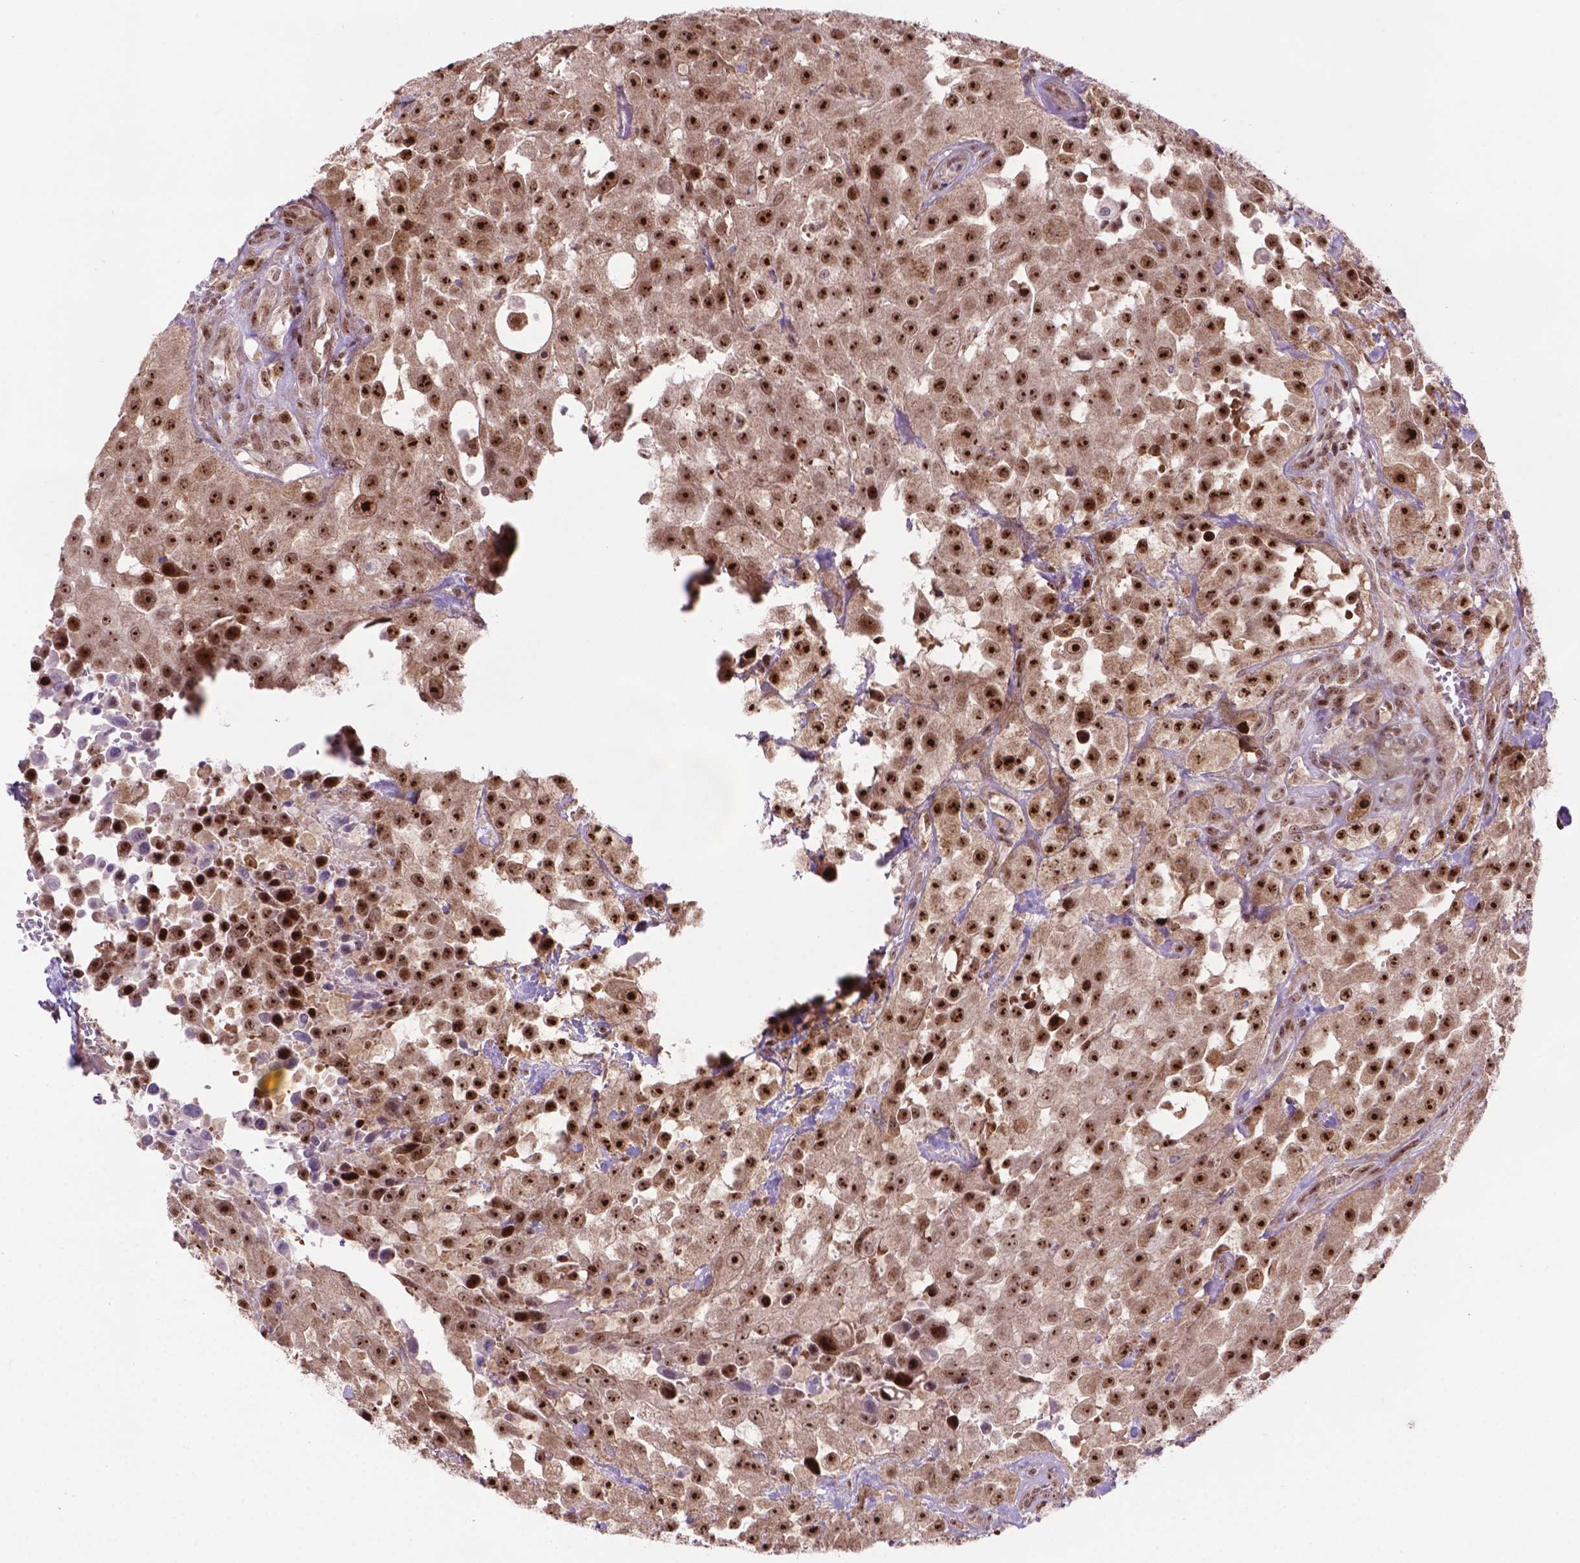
{"staining": {"intensity": "strong", "quantity": ">75%", "location": "nuclear"}, "tissue": "urothelial cancer", "cell_type": "Tumor cells", "image_type": "cancer", "snomed": [{"axis": "morphology", "description": "Urothelial carcinoma, High grade"}, {"axis": "topography", "description": "Urinary bladder"}], "caption": "The image reveals immunohistochemical staining of urothelial cancer. There is strong nuclear expression is identified in approximately >75% of tumor cells.", "gene": "CSNK2A1", "patient": {"sex": "male", "age": 79}}